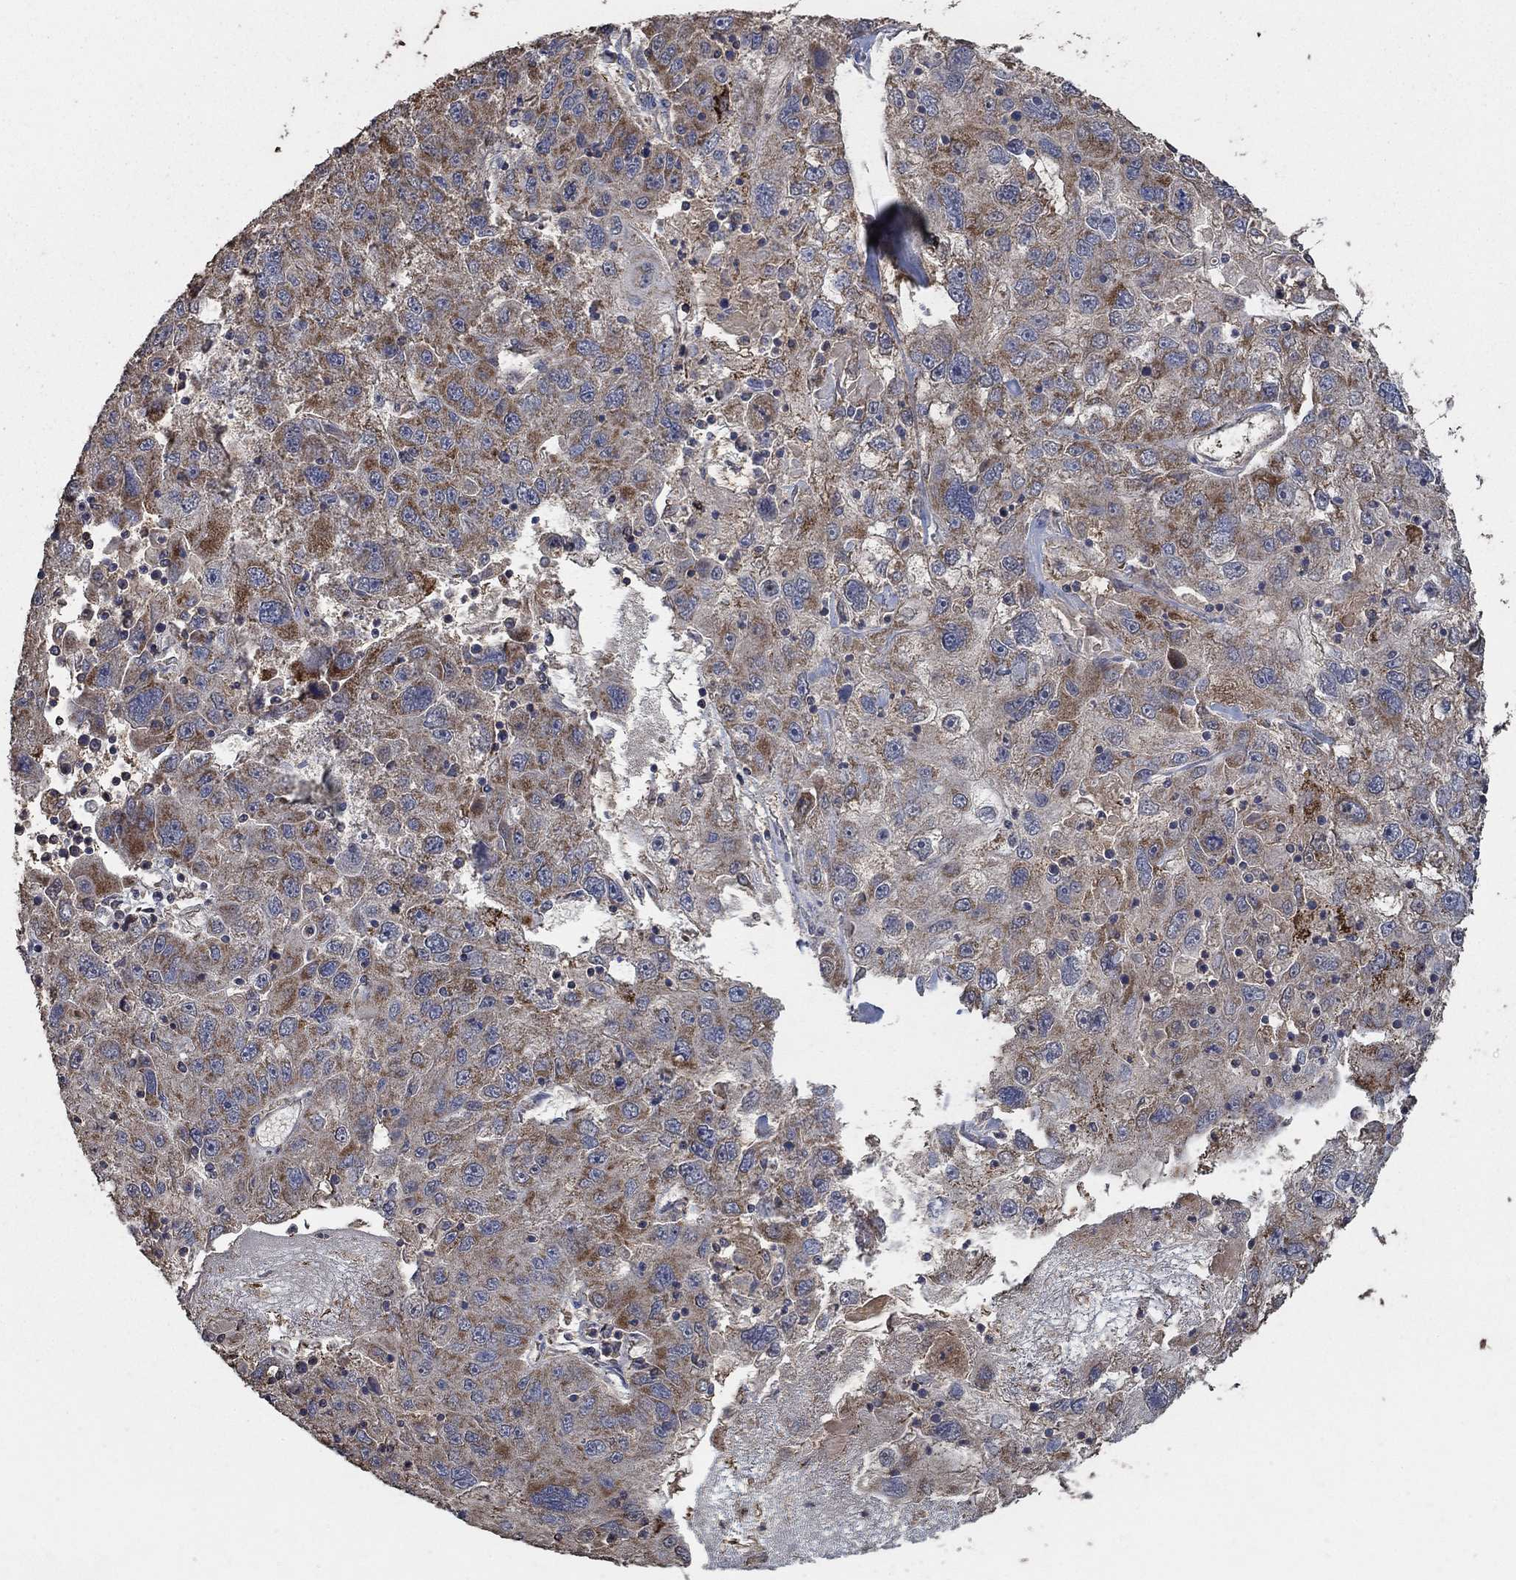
{"staining": {"intensity": "moderate", "quantity": "25%-75%", "location": "cytoplasmic/membranous"}, "tissue": "stomach cancer", "cell_type": "Tumor cells", "image_type": "cancer", "snomed": [{"axis": "morphology", "description": "Adenocarcinoma, NOS"}, {"axis": "topography", "description": "Stomach"}], "caption": "Stomach cancer stained with a brown dye displays moderate cytoplasmic/membranous positive staining in about 25%-75% of tumor cells.", "gene": "MRPS24", "patient": {"sex": "male", "age": 56}}